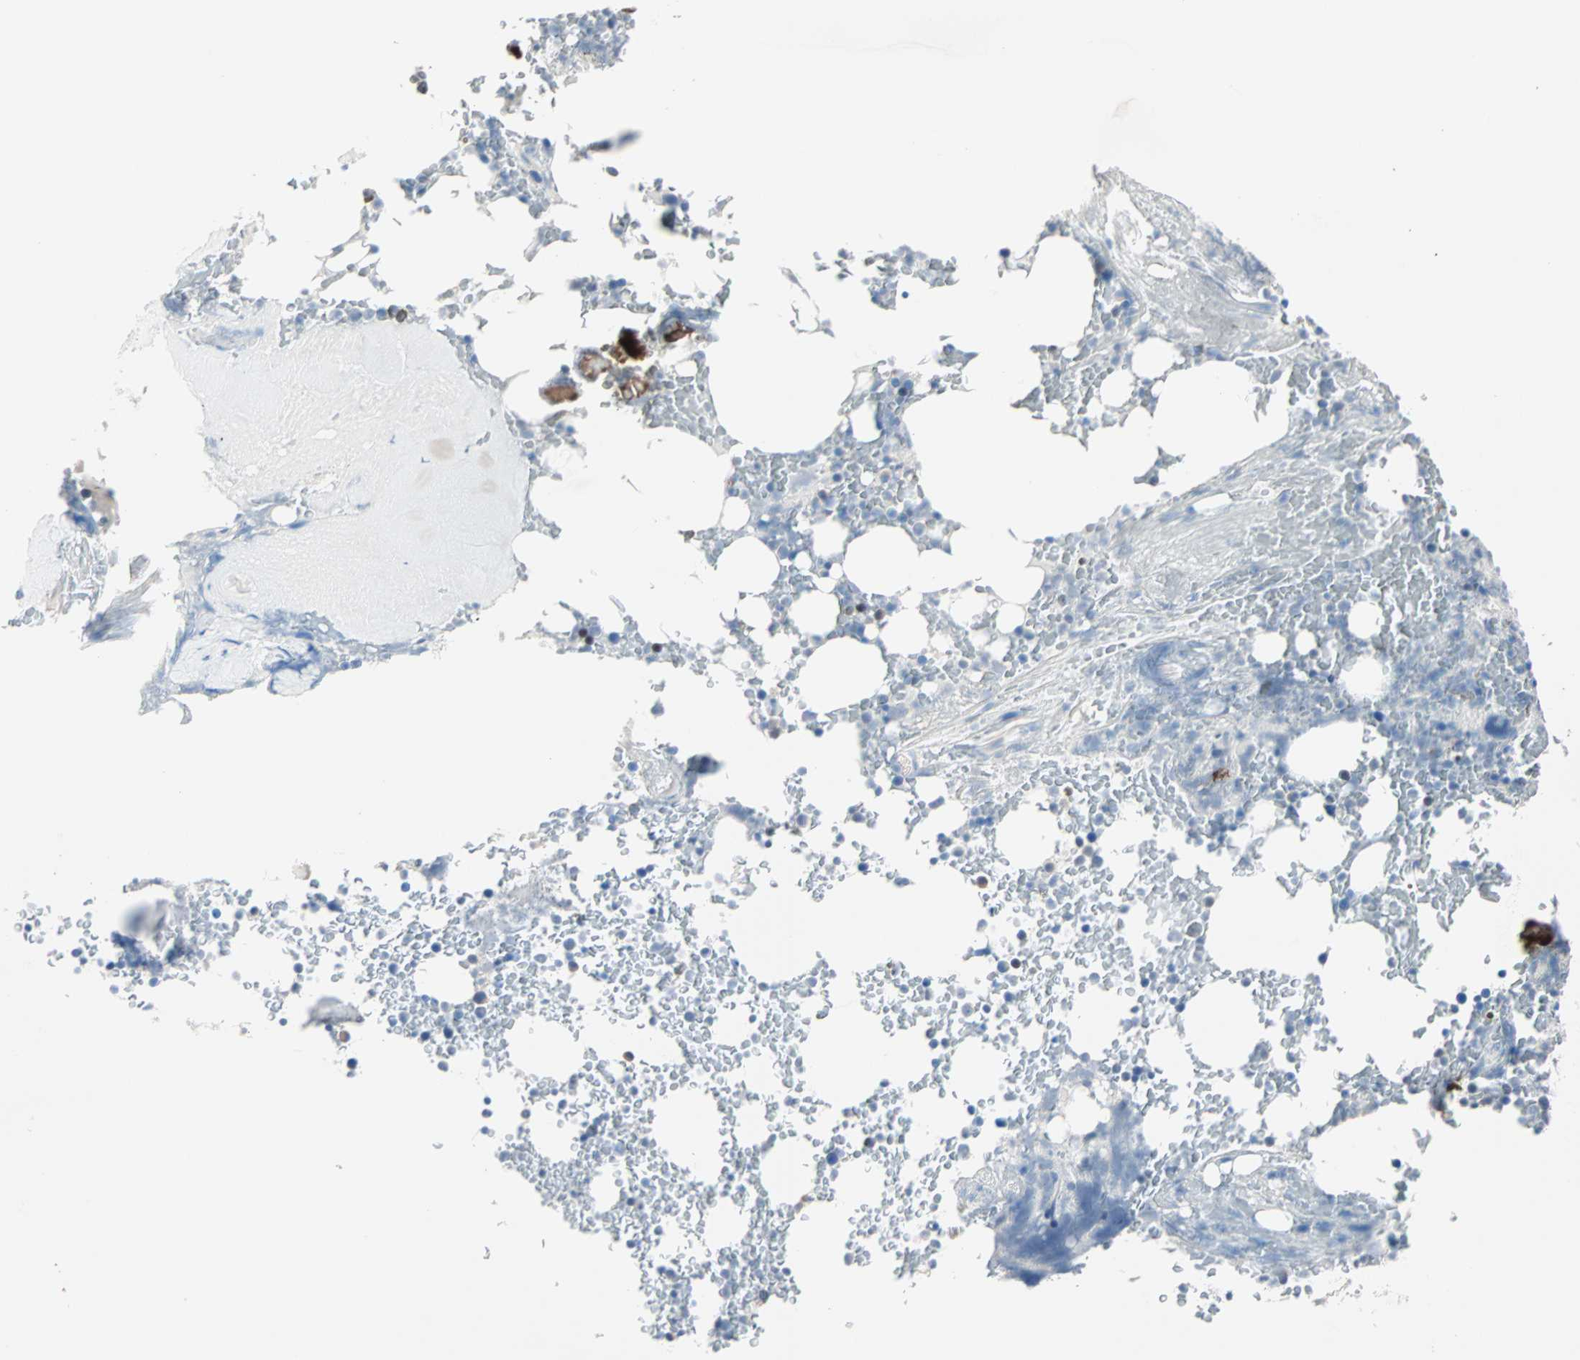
{"staining": {"intensity": "negative", "quantity": "none", "location": "none"}, "tissue": "bone marrow", "cell_type": "Hematopoietic cells", "image_type": "normal", "snomed": [{"axis": "morphology", "description": "Normal tissue, NOS"}, {"axis": "topography", "description": "Bone marrow"}], "caption": "An immunohistochemistry photomicrograph of benign bone marrow is shown. There is no staining in hematopoietic cells of bone marrow.", "gene": "NEFH", "patient": {"sex": "female", "age": 66}}